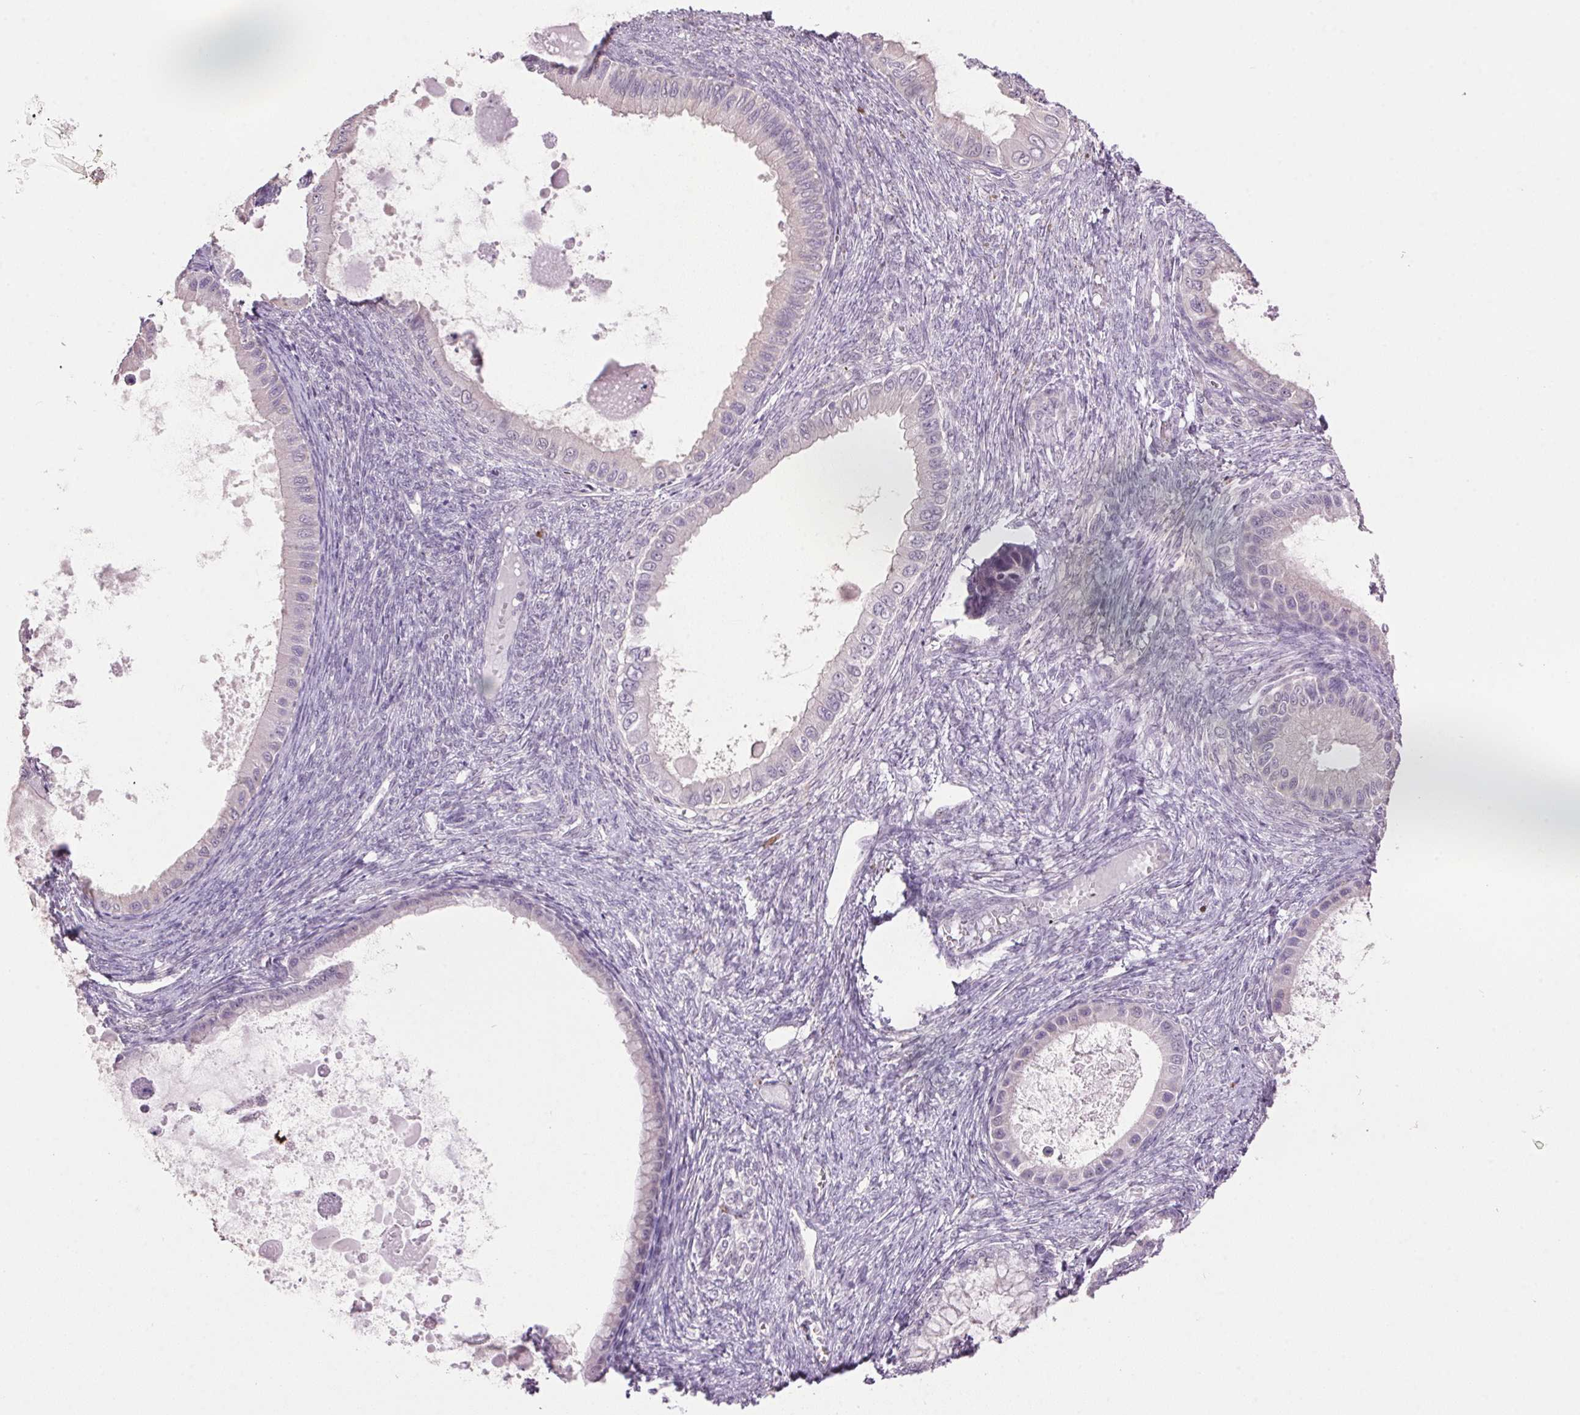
{"staining": {"intensity": "negative", "quantity": "none", "location": "none"}, "tissue": "ovarian cancer", "cell_type": "Tumor cells", "image_type": "cancer", "snomed": [{"axis": "morphology", "description": "Cystadenocarcinoma, mucinous, NOS"}, {"axis": "topography", "description": "Ovary"}], "caption": "Immunohistochemistry (IHC) of ovarian cancer (mucinous cystadenocarcinoma) shows no staining in tumor cells.", "gene": "VWA3B", "patient": {"sex": "female", "age": 64}}